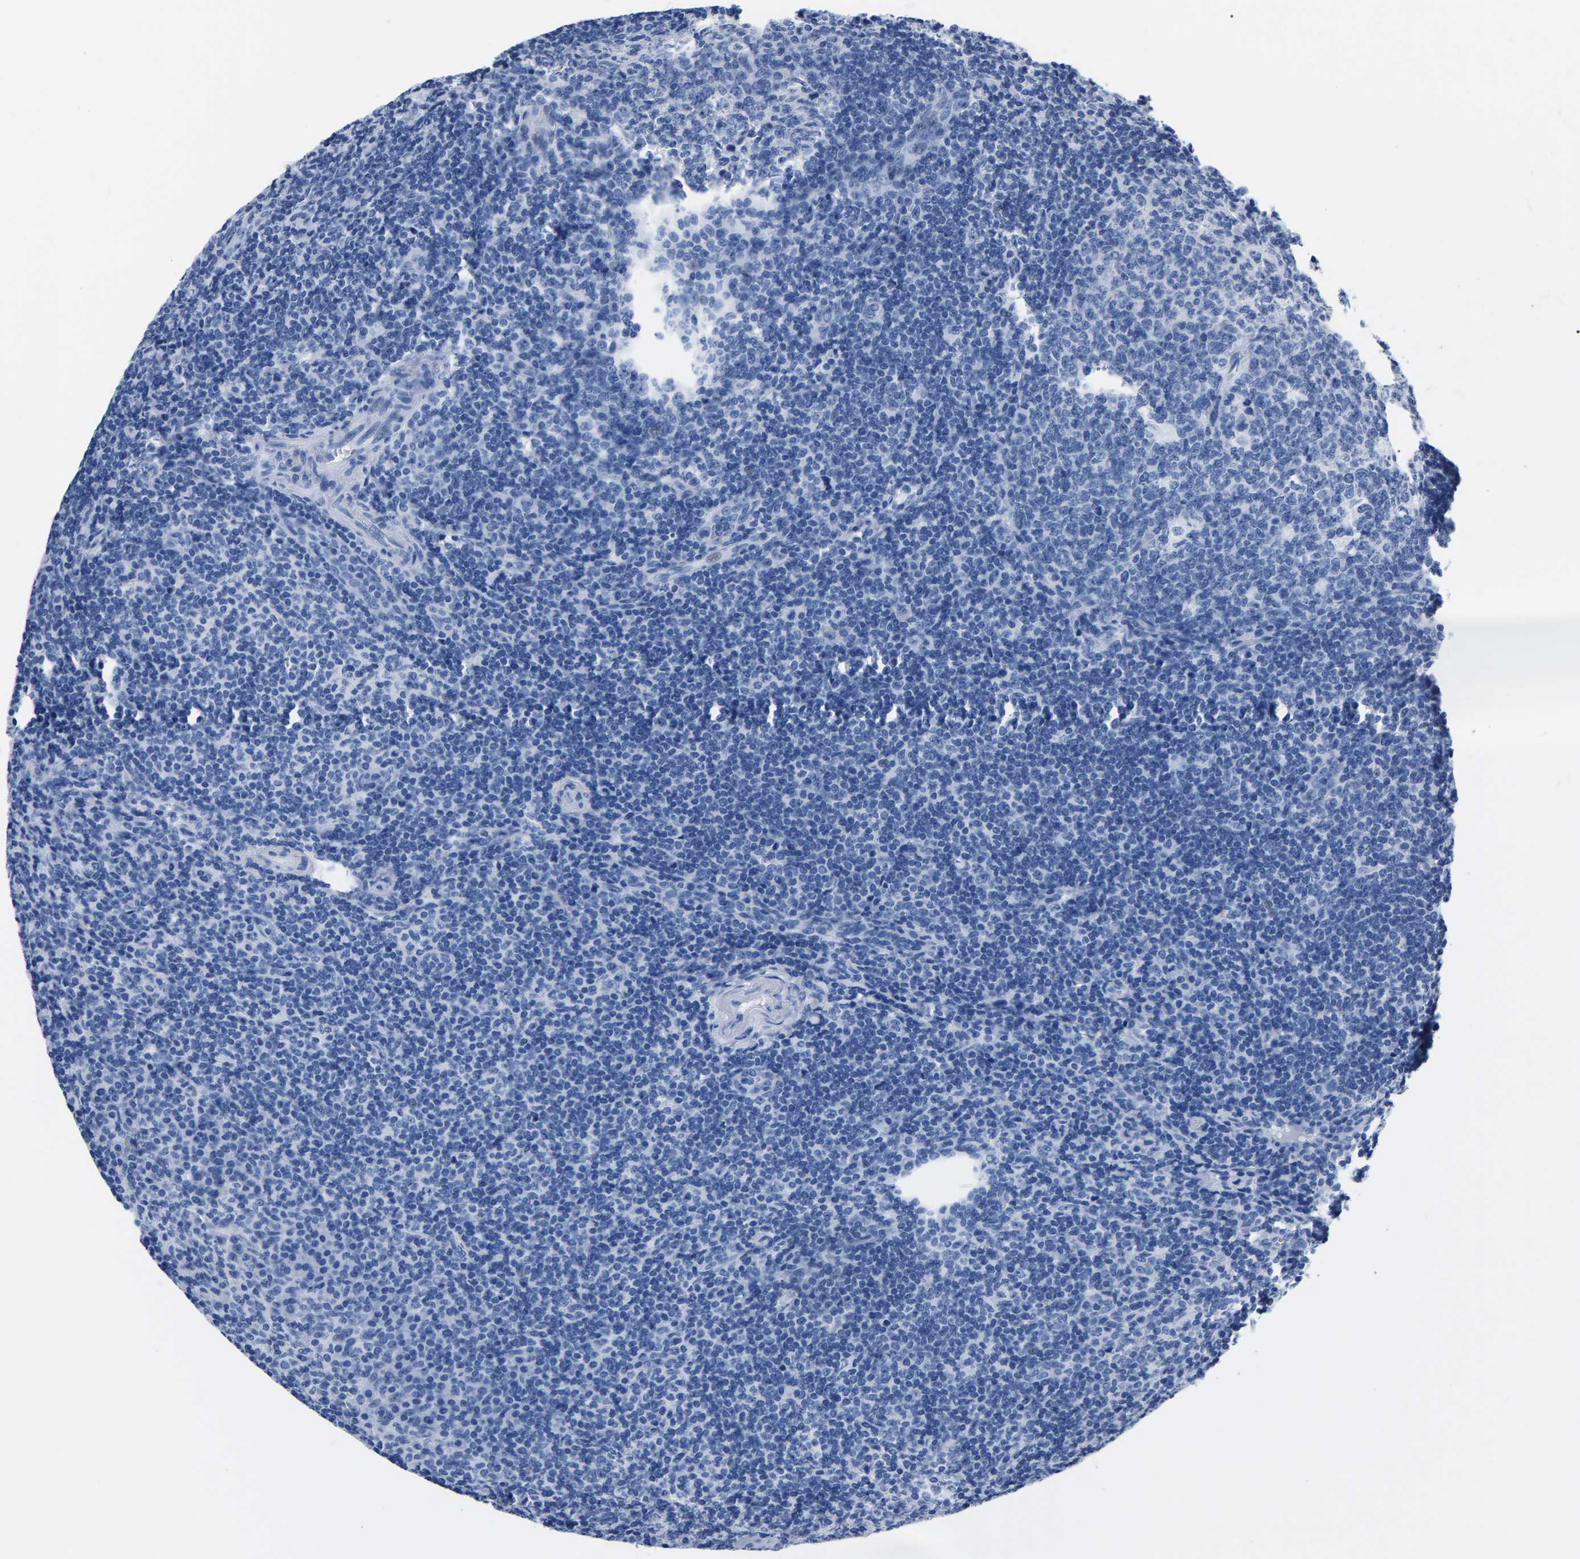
{"staining": {"intensity": "negative", "quantity": "none", "location": "none"}, "tissue": "tonsil", "cell_type": "Germinal center cells", "image_type": "normal", "snomed": [{"axis": "morphology", "description": "Normal tissue, NOS"}, {"axis": "topography", "description": "Tonsil"}], "caption": "IHC of benign tonsil shows no expression in germinal center cells.", "gene": "IMPG2", "patient": {"sex": "male", "age": 37}}